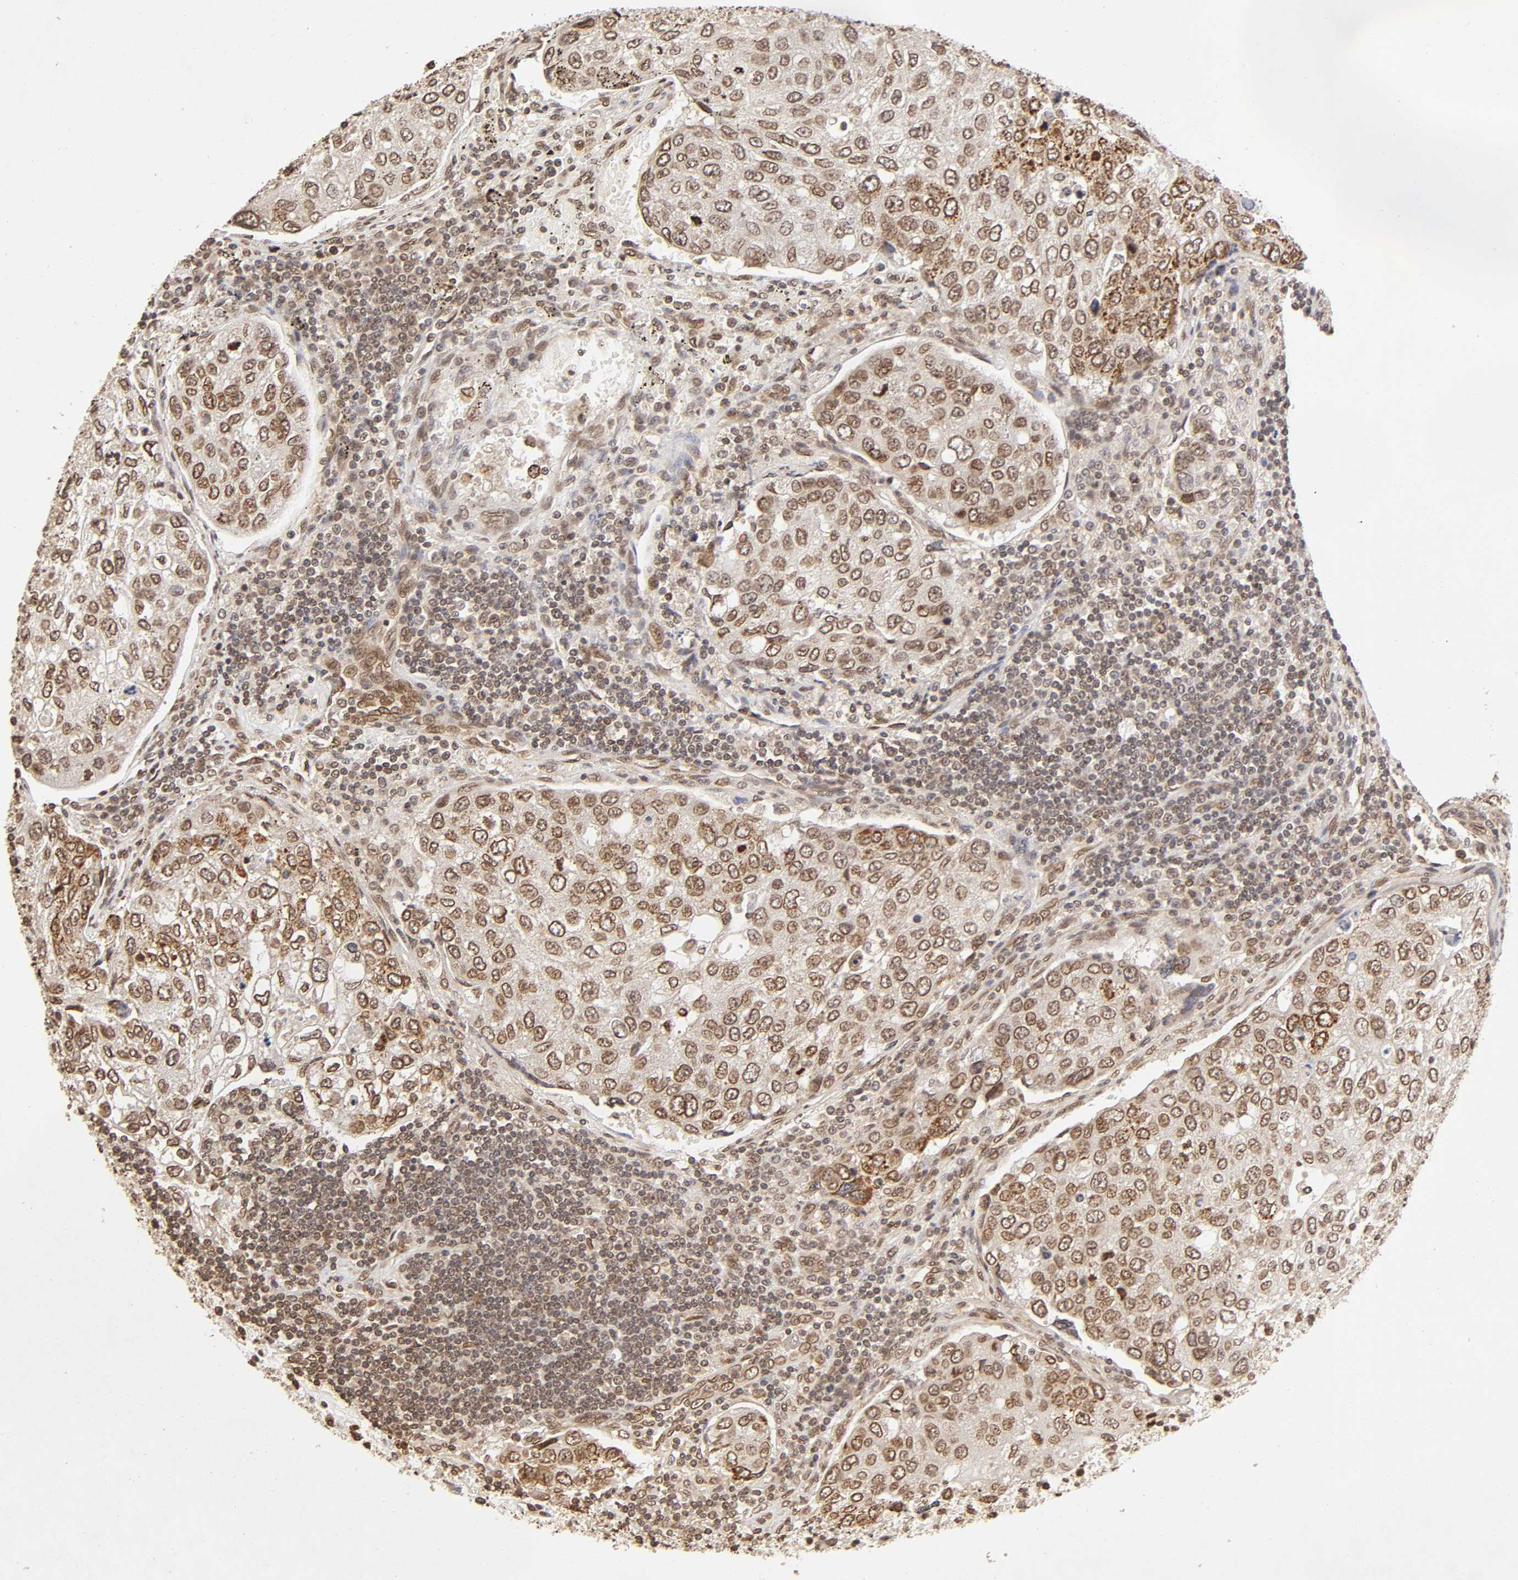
{"staining": {"intensity": "moderate", "quantity": ">75%", "location": "cytoplasmic/membranous,nuclear"}, "tissue": "urothelial cancer", "cell_type": "Tumor cells", "image_type": "cancer", "snomed": [{"axis": "morphology", "description": "Urothelial carcinoma, High grade"}, {"axis": "topography", "description": "Lymph node"}, {"axis": "topography", "description": "Urinary bladder"}], "caption": "Protein expression analysis of human high-grade urothelial carcinoma reveals moderate cytoplasmic/membranous and nuclear staining in approximately >75% of tumor cells.", "gene": "MLLT6", "patient": {"sex": "male", "age": 51}}